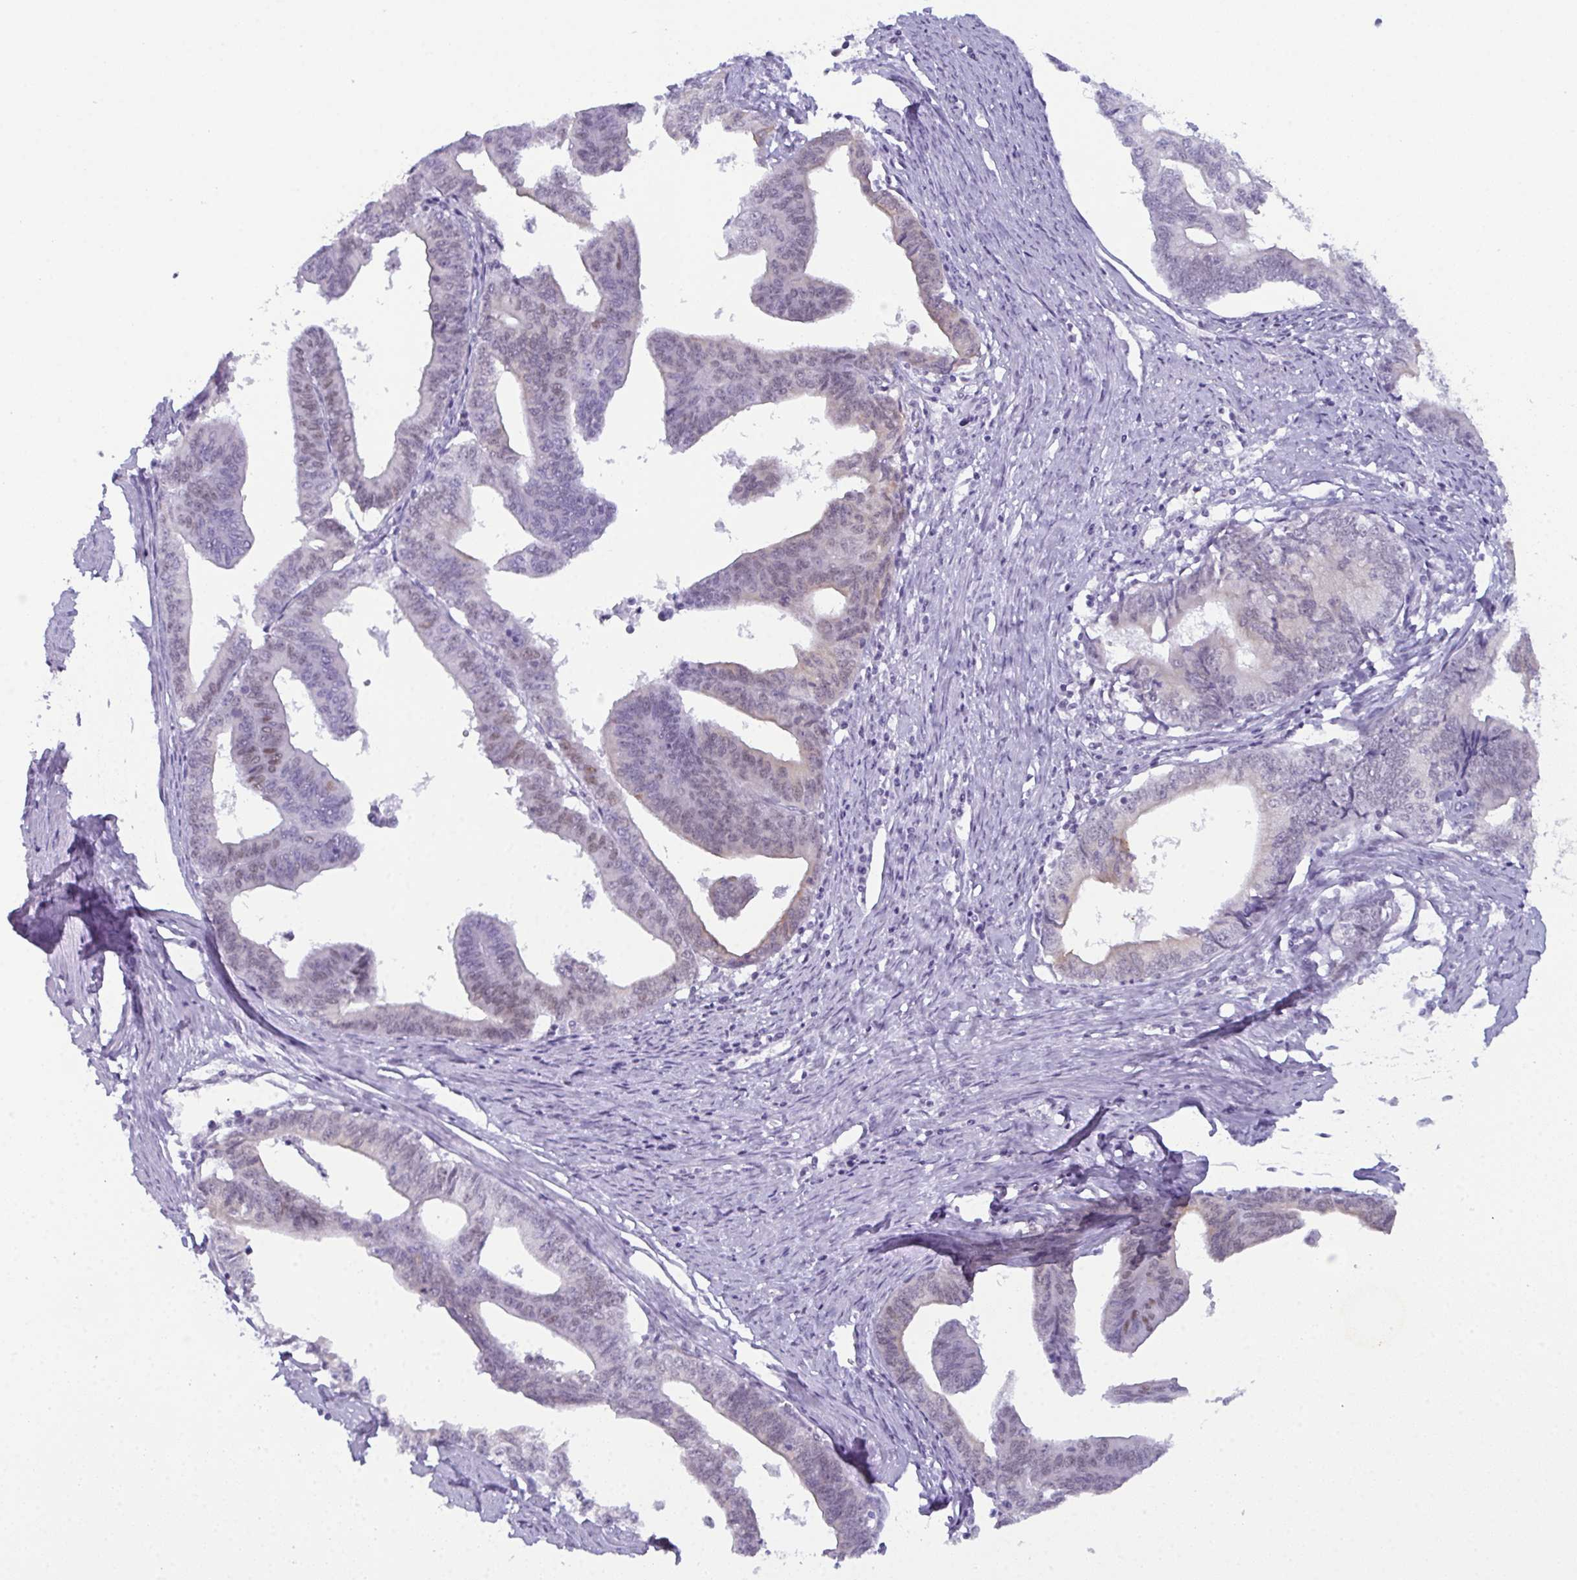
{"staining": {"intensity": "weak", "quantity": "25%-75%", "location": "nuclear"}, "tissue": "endometrial cancer", "cell_type": "Tumor cells", "image_type": "cancer", "snomed": [{"axis": "morphology", "description": "Adenocarcinoma, NOS"}, {"axis": "topography", "description": "Endometrium"}], "caption": "Endometrial cancer (adenocarcinoma) tissue demonstrates weak nuclear staining in about 25%-75% of tumor cells, visualized by immunohistochemistry. Nuclei are stained in blue.", "gene": "RBM7", "patient": {"sex": "female", "age": 65}}